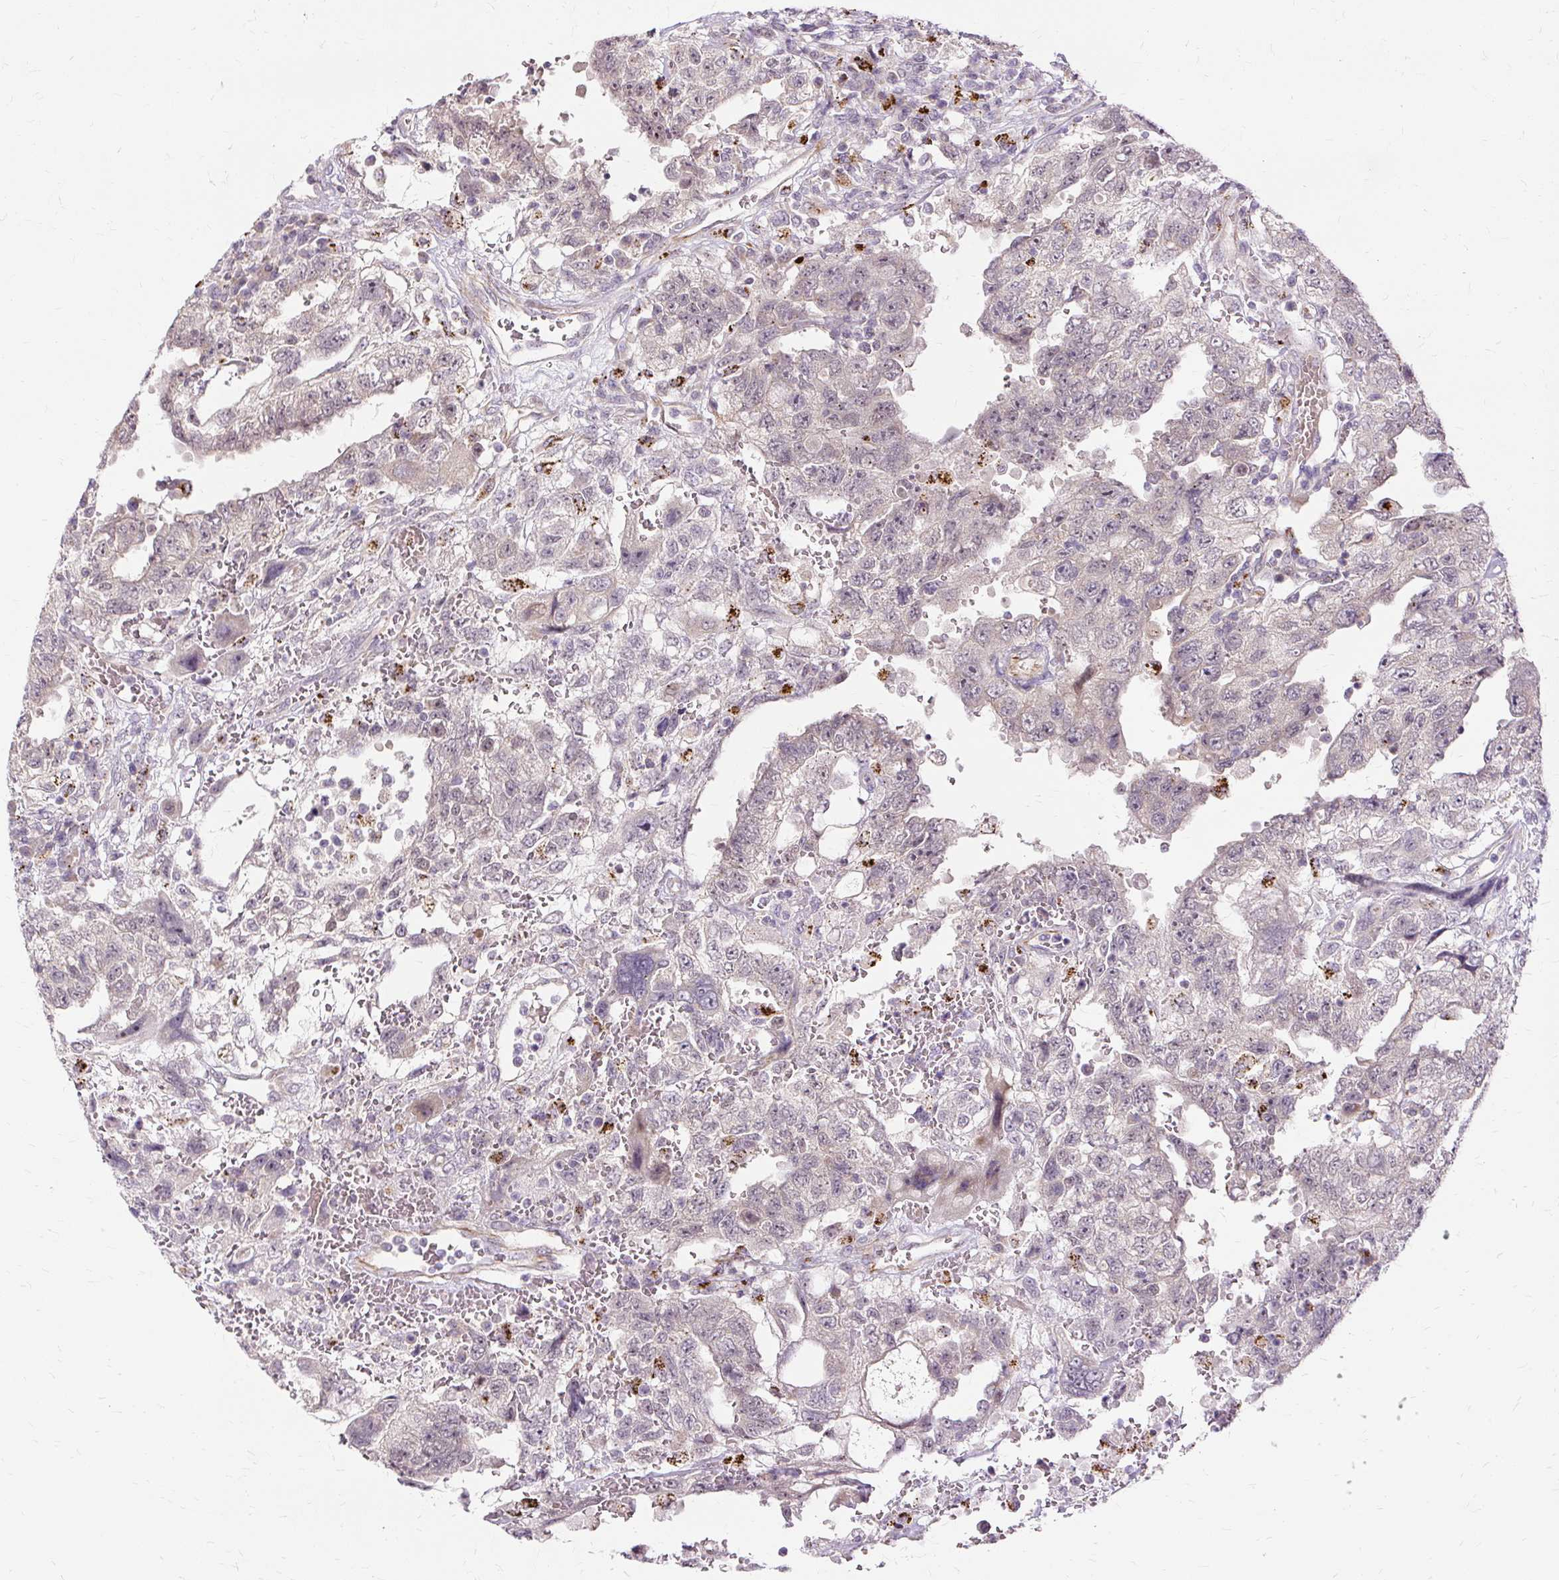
{"staining": {"intensity": "negative", "quantity": "none", "location": "none"}, "tissue": "testis cancer", "cell_type": "Tumor cells", "image_type": "cancer", "snomed": [{"axis": "morphology", "description": "Carcinoma, Embryonal, NOS"}, {"axis": "topography", "description": "Testis"}], "caption": "An immunohistochemistry image of testis embryonal carcinoma is shown. There is no staining in tumor cells of testis embryonal carcinoma. (DAB (3,3'-diaminobenzidine) immunohistochemistry (IHC) with hematoxylin counter stain).", "gene": "MMACHC", "patient": {"sex": "male", "age": 26}}